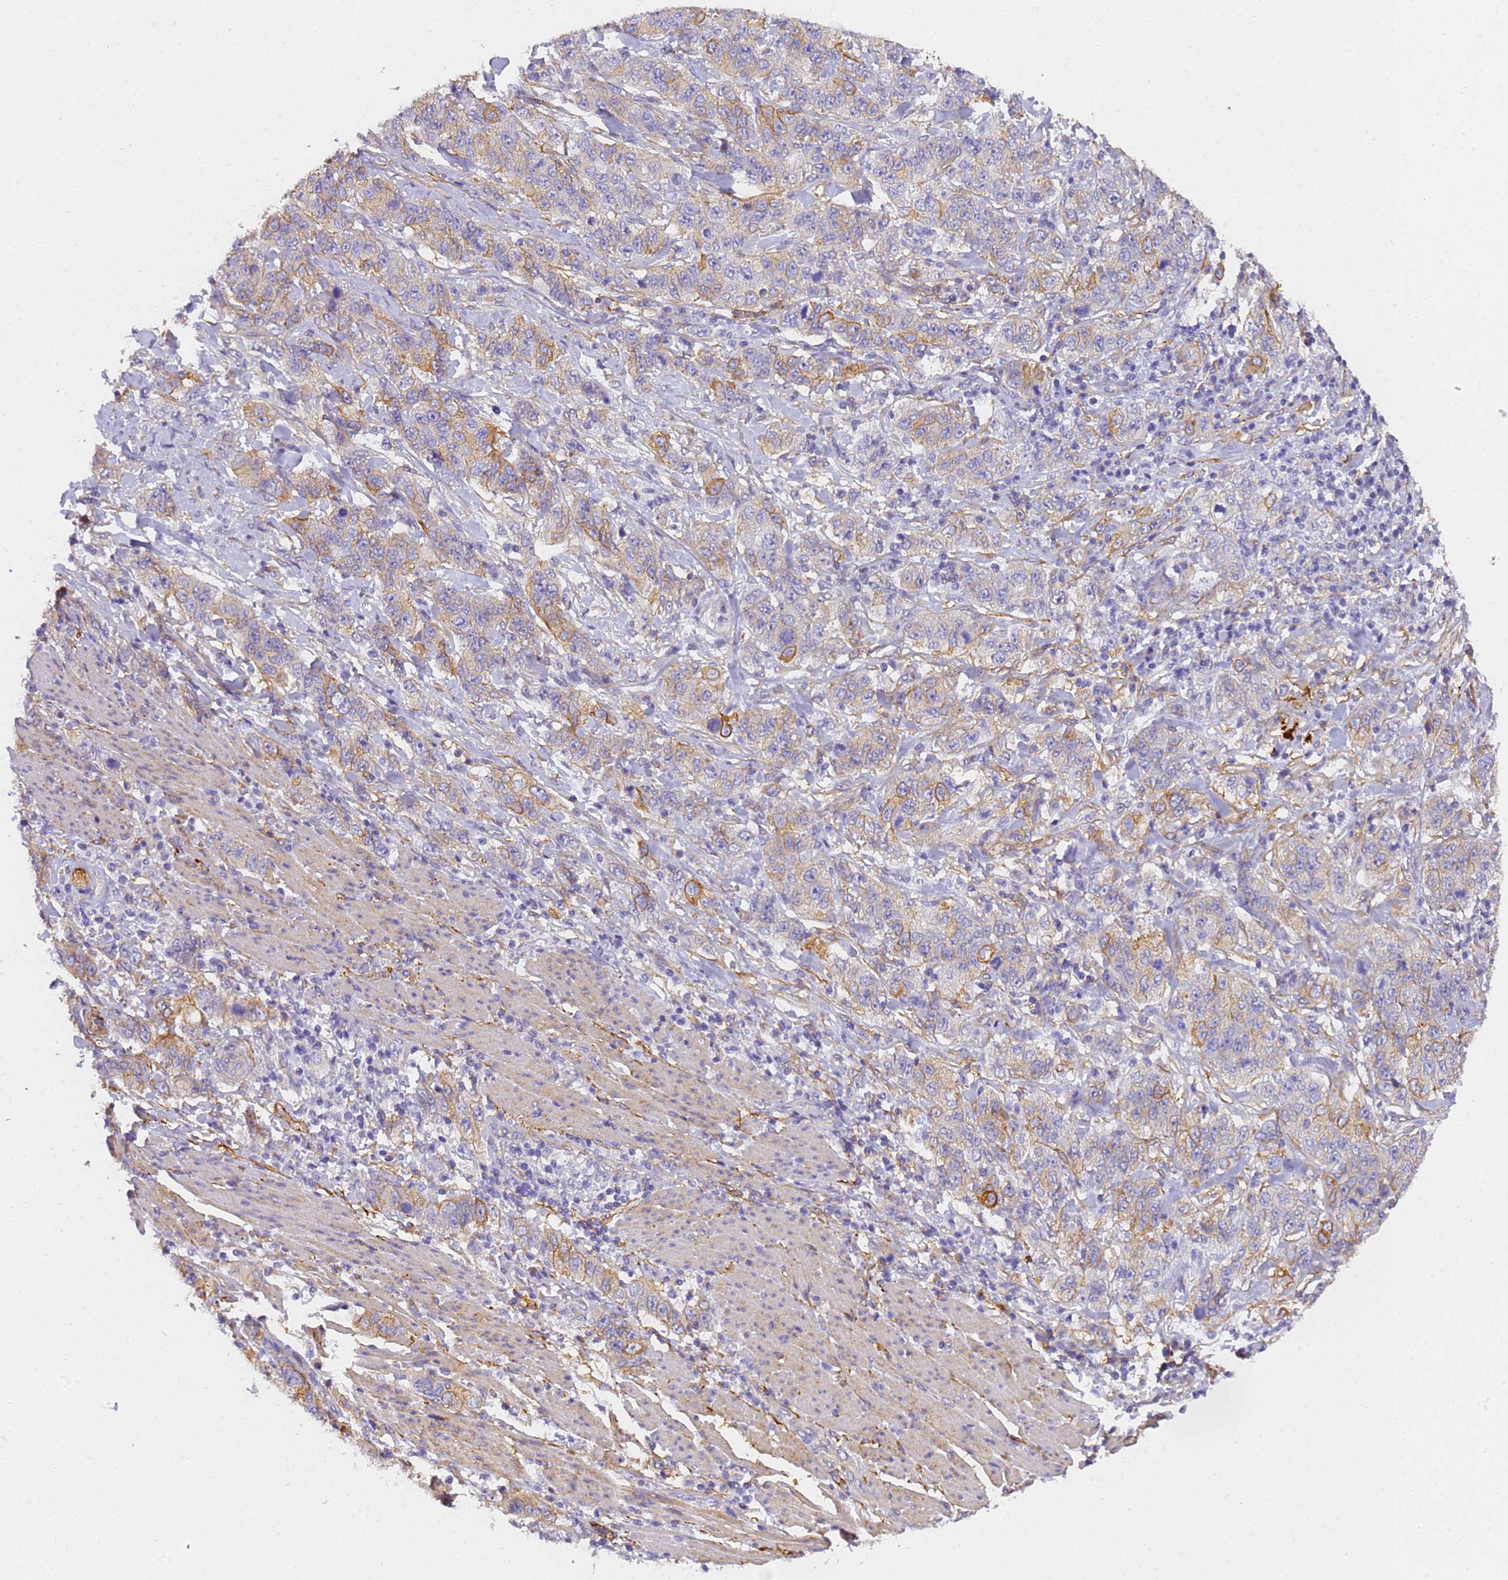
{"staining": {"intensity": "moderate", "quantity": "25%-75%", "location": "cytoplasmic/membranous"}, "tissue": "stomach cancer", "cell_type": "Tumor cells", "image_type": "cancer", "snomed": [{"axis": "morphology", "description": "Adenocarcinoma, NOS"}, {"axis": "topography", "description": "Stomach"}], "caption": "Stomach cancer (adenocarcinoma) tissue shows moderate cytoplasmic/membranous expression in about 25%-75% of tumor cells, visualized by immunohistochemistry. (DAB = brown stain, brightfield microscopy at high magnification).", "gene": "MVB12A", "patient": {"sex": "male", "age": 48}}